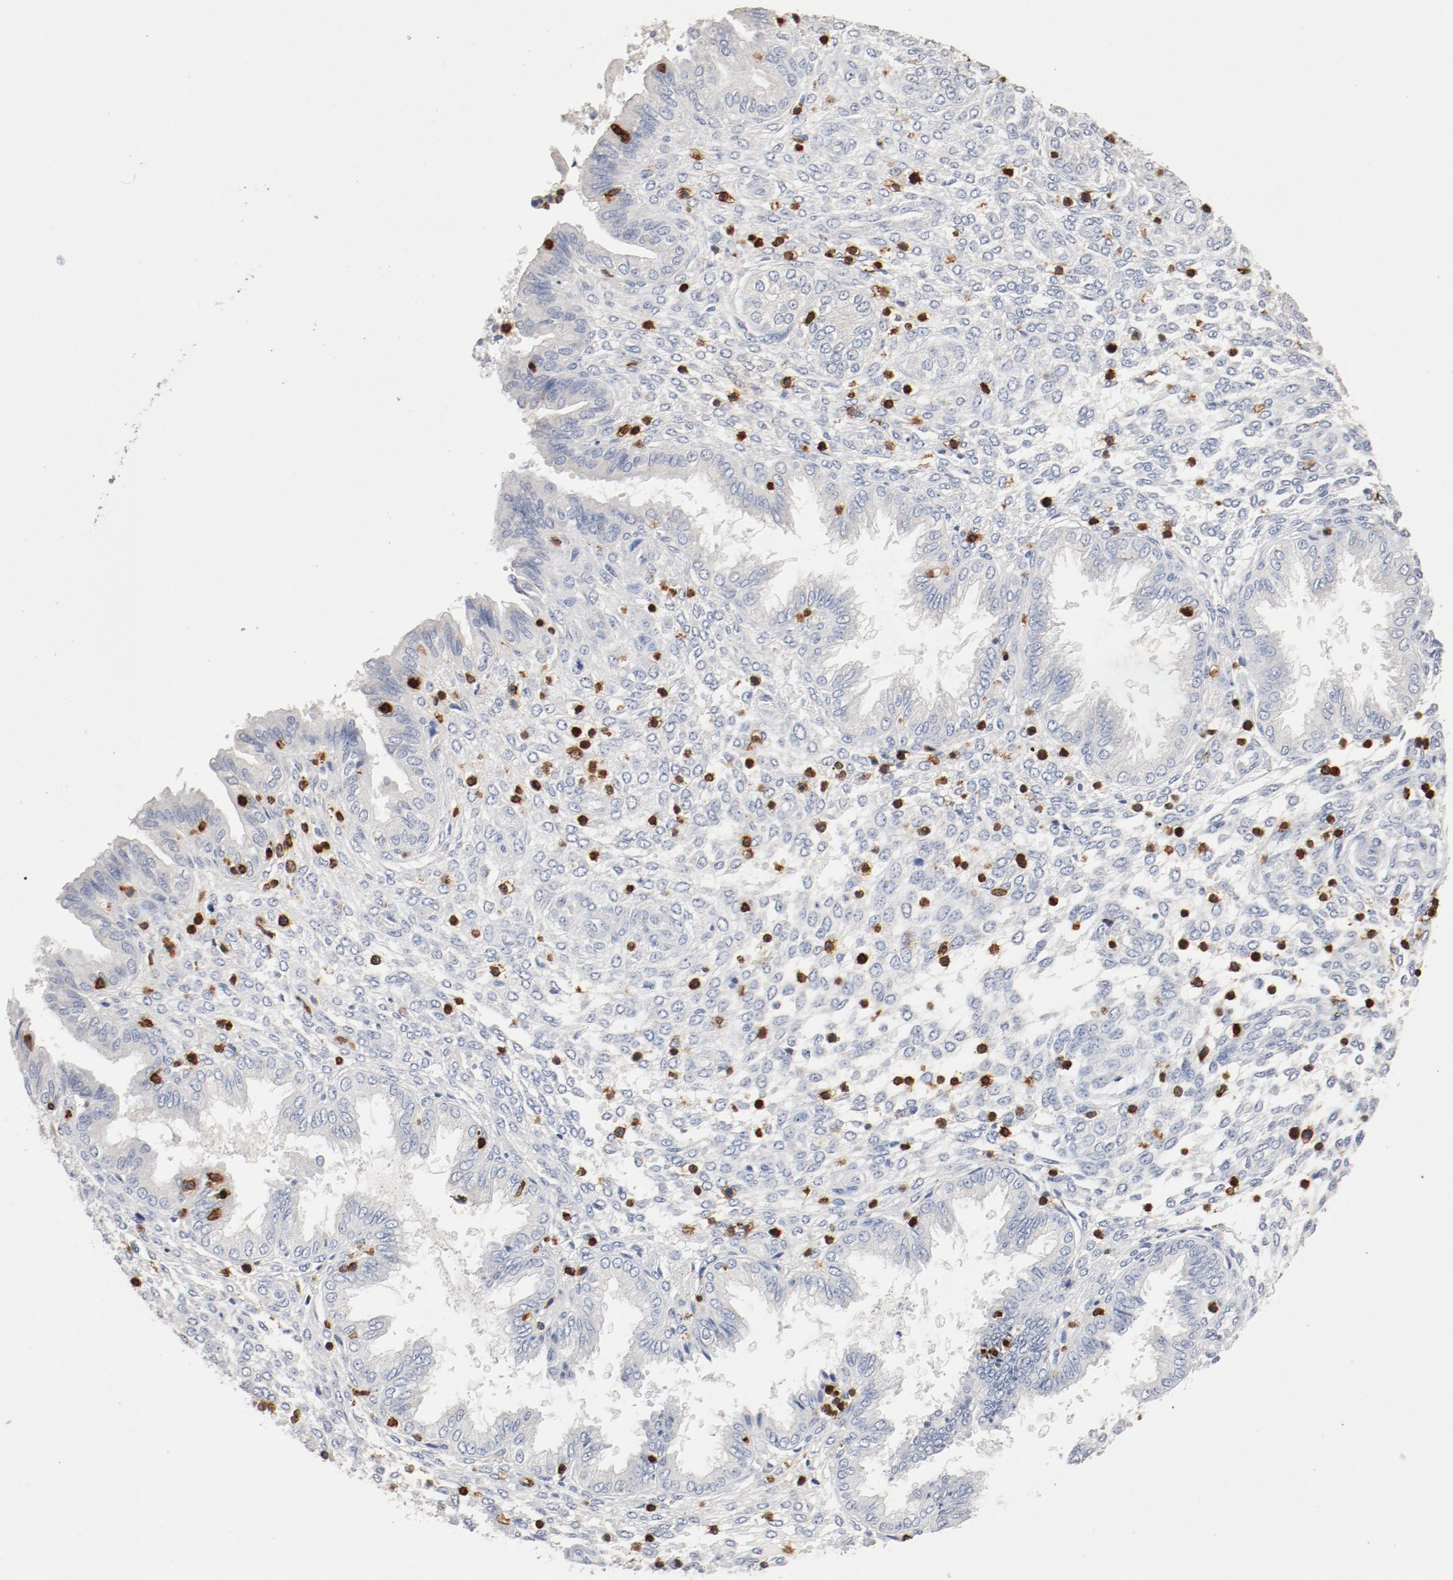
{"staining": {"intensity": "negative", "quantity": "none", "location": "none"}, "tissue": "endometrium", "cell_type": "Cells in endometrial stroma", "image_type": "normal", "snomed": [{"axis": "morphology", "description": "Normal tissue, NOS"}, {"axis": "topography", "description": "Endometrium"}], "caption": "This photomicrograph is of benign endometrium stained with immunohistochemistry to label a protein in brown with the nuclei are counter-stained blue. There is no positivity in cells in endometrial stroma.", "gene": "CD247", "patient": {"sex": "female", "age": 33}}